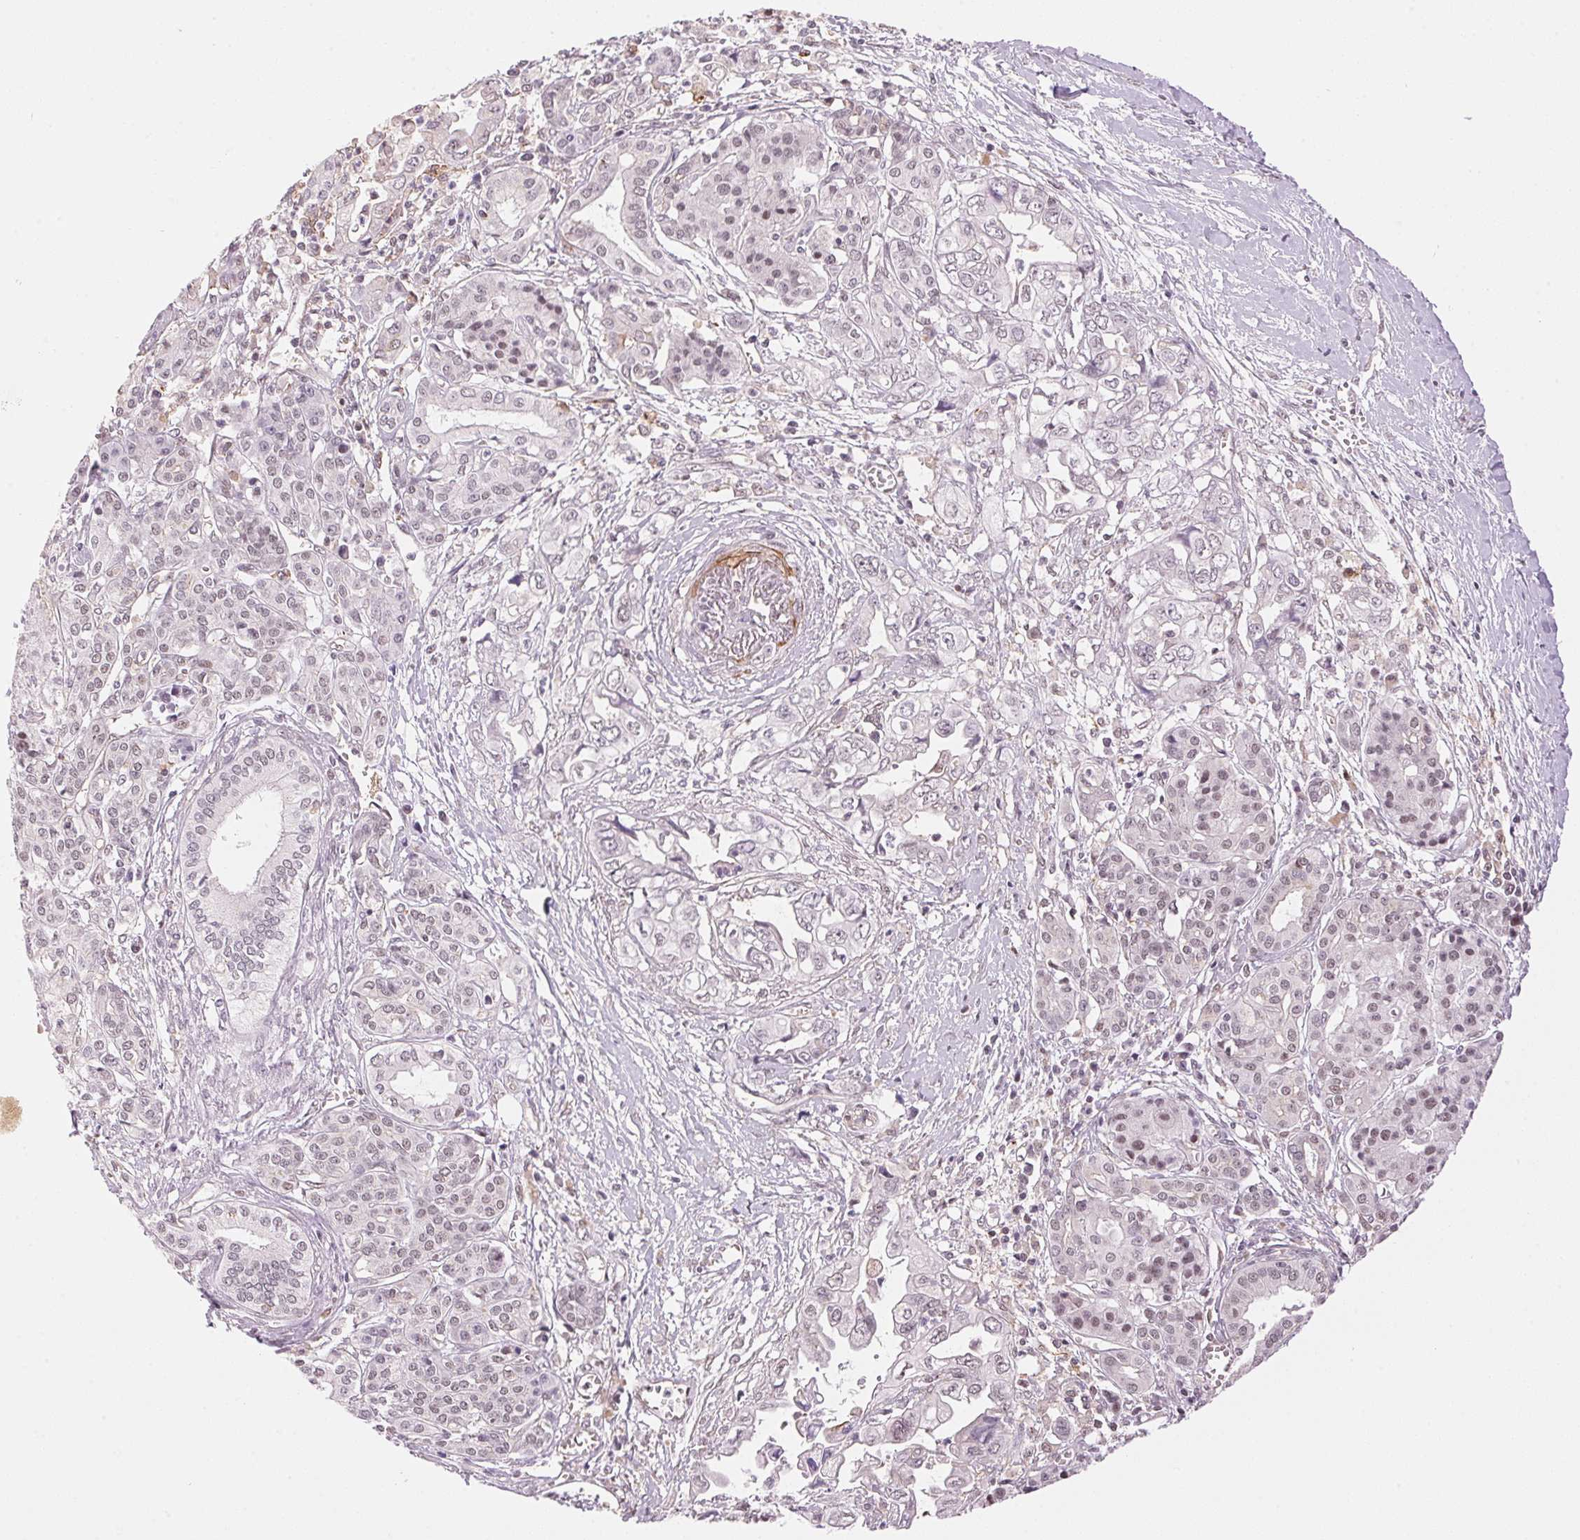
{"staining": {"intensity": "negative", "quantity": "none", "location": "none"}, "tissue": "pancreatic cancer", "cell_type": "Tumor cells", "image_type": "cancer", "snomed": [{"axis": "morphology", "description": "Adenocarcinoma, NOS"}, {"axis": "topography", "description": "Pancreas"}], "caption": "The photomicrograph exhibits no significant expression in tumor cells of pancreatic cancer (adenocarcinoma).", "gene": "HNRNPDL", "patient": {"sex": "male", "age": 68}}